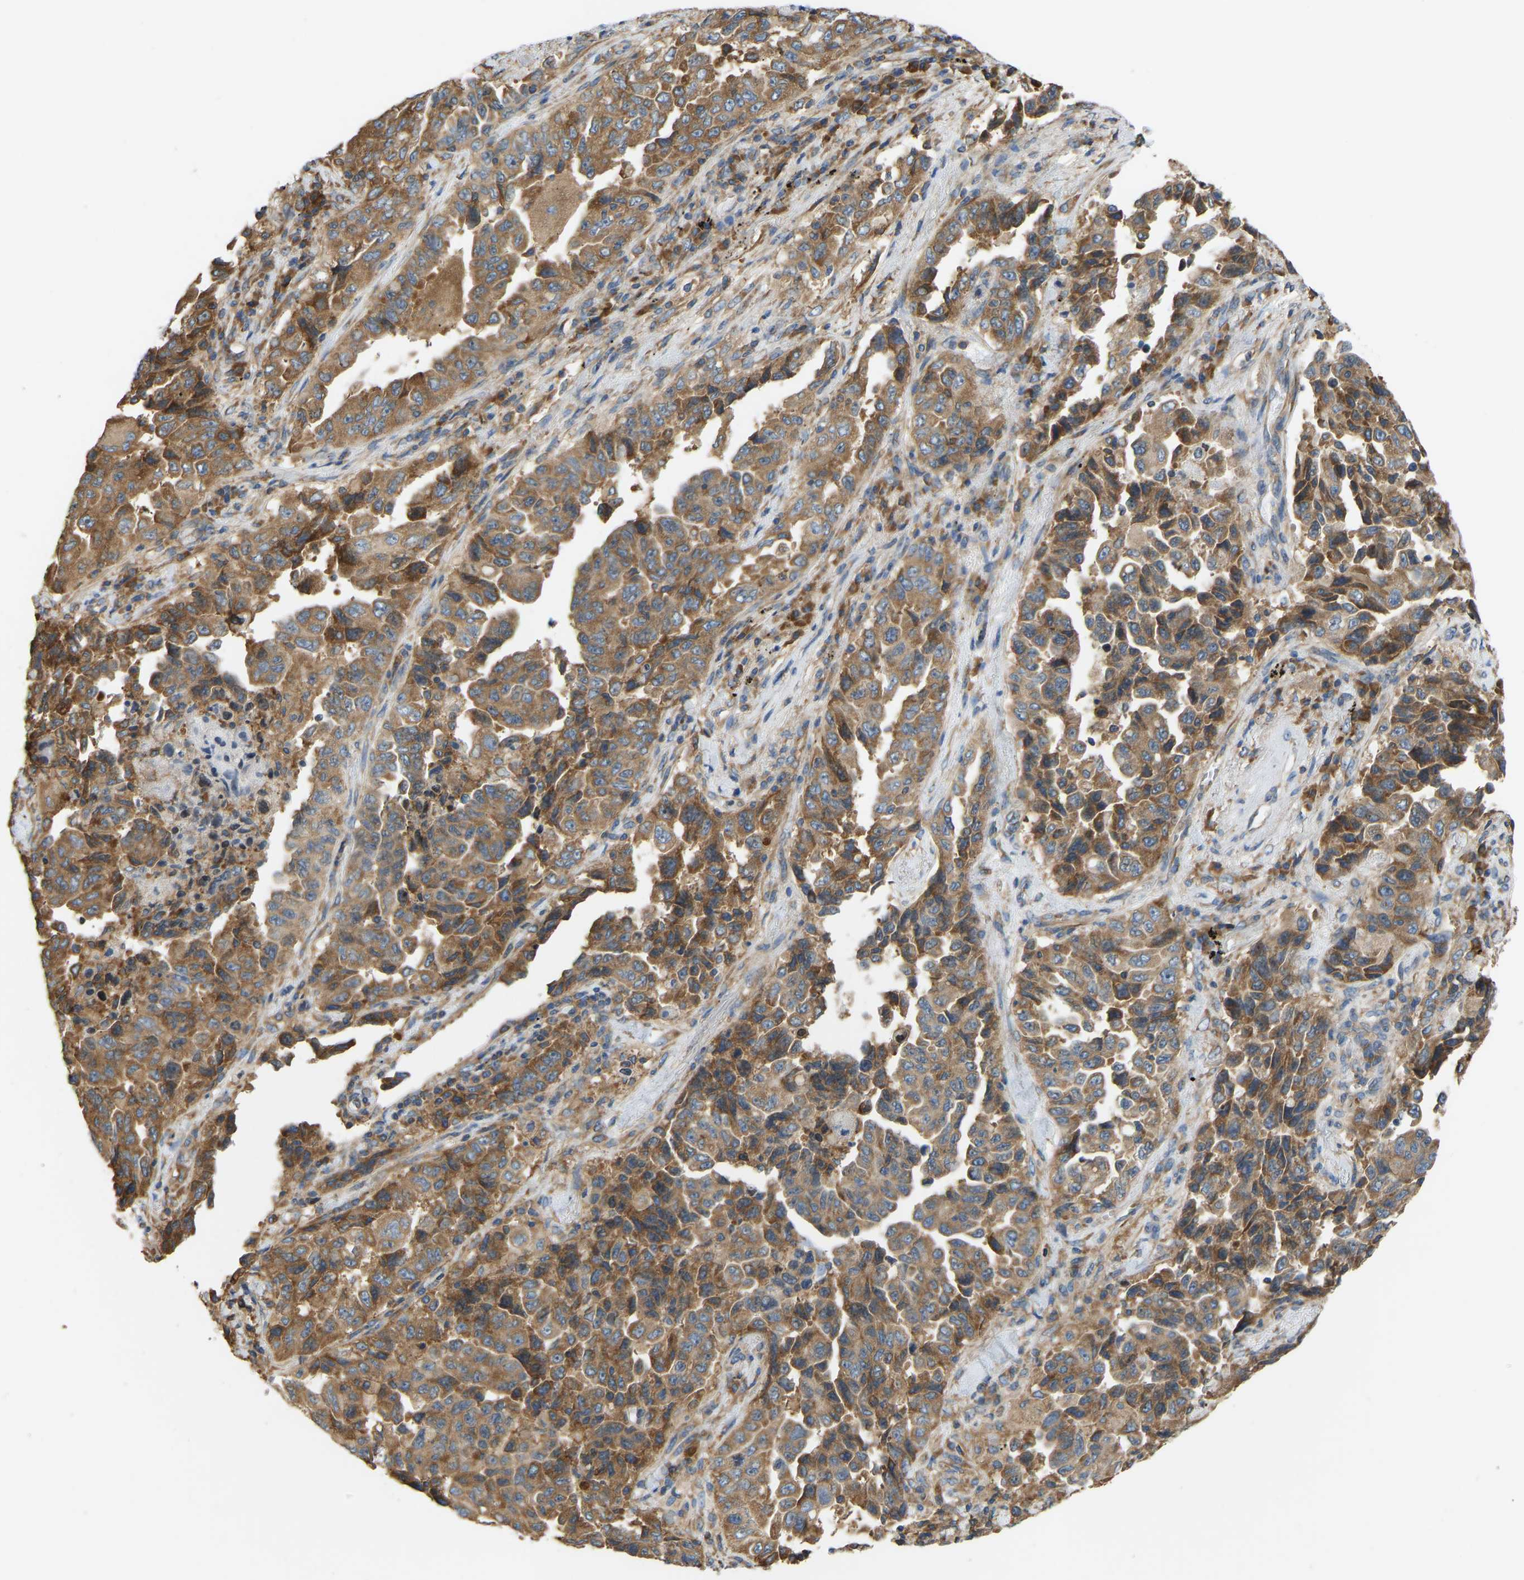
{"staining": {"intensity": "moderate", "quantity": ">75%", "location": "cytoplasmic/membranous"}, "tissue": "lung cancer", "cell_type": "Tumor cells", "image_type": "cancer", "snomed": [{"axis": "morphology", "description": "Adenocarcinoma, NOS"}, {"axis": "topography", "description": "Lung"}], "caption": "A brown stain labels moderate cytoplasmic/membranous expression of a protein in human lung cancer tumor cells.", "gene": "RPS6KB2", "patient": {"sex": "female", "age": 51}}